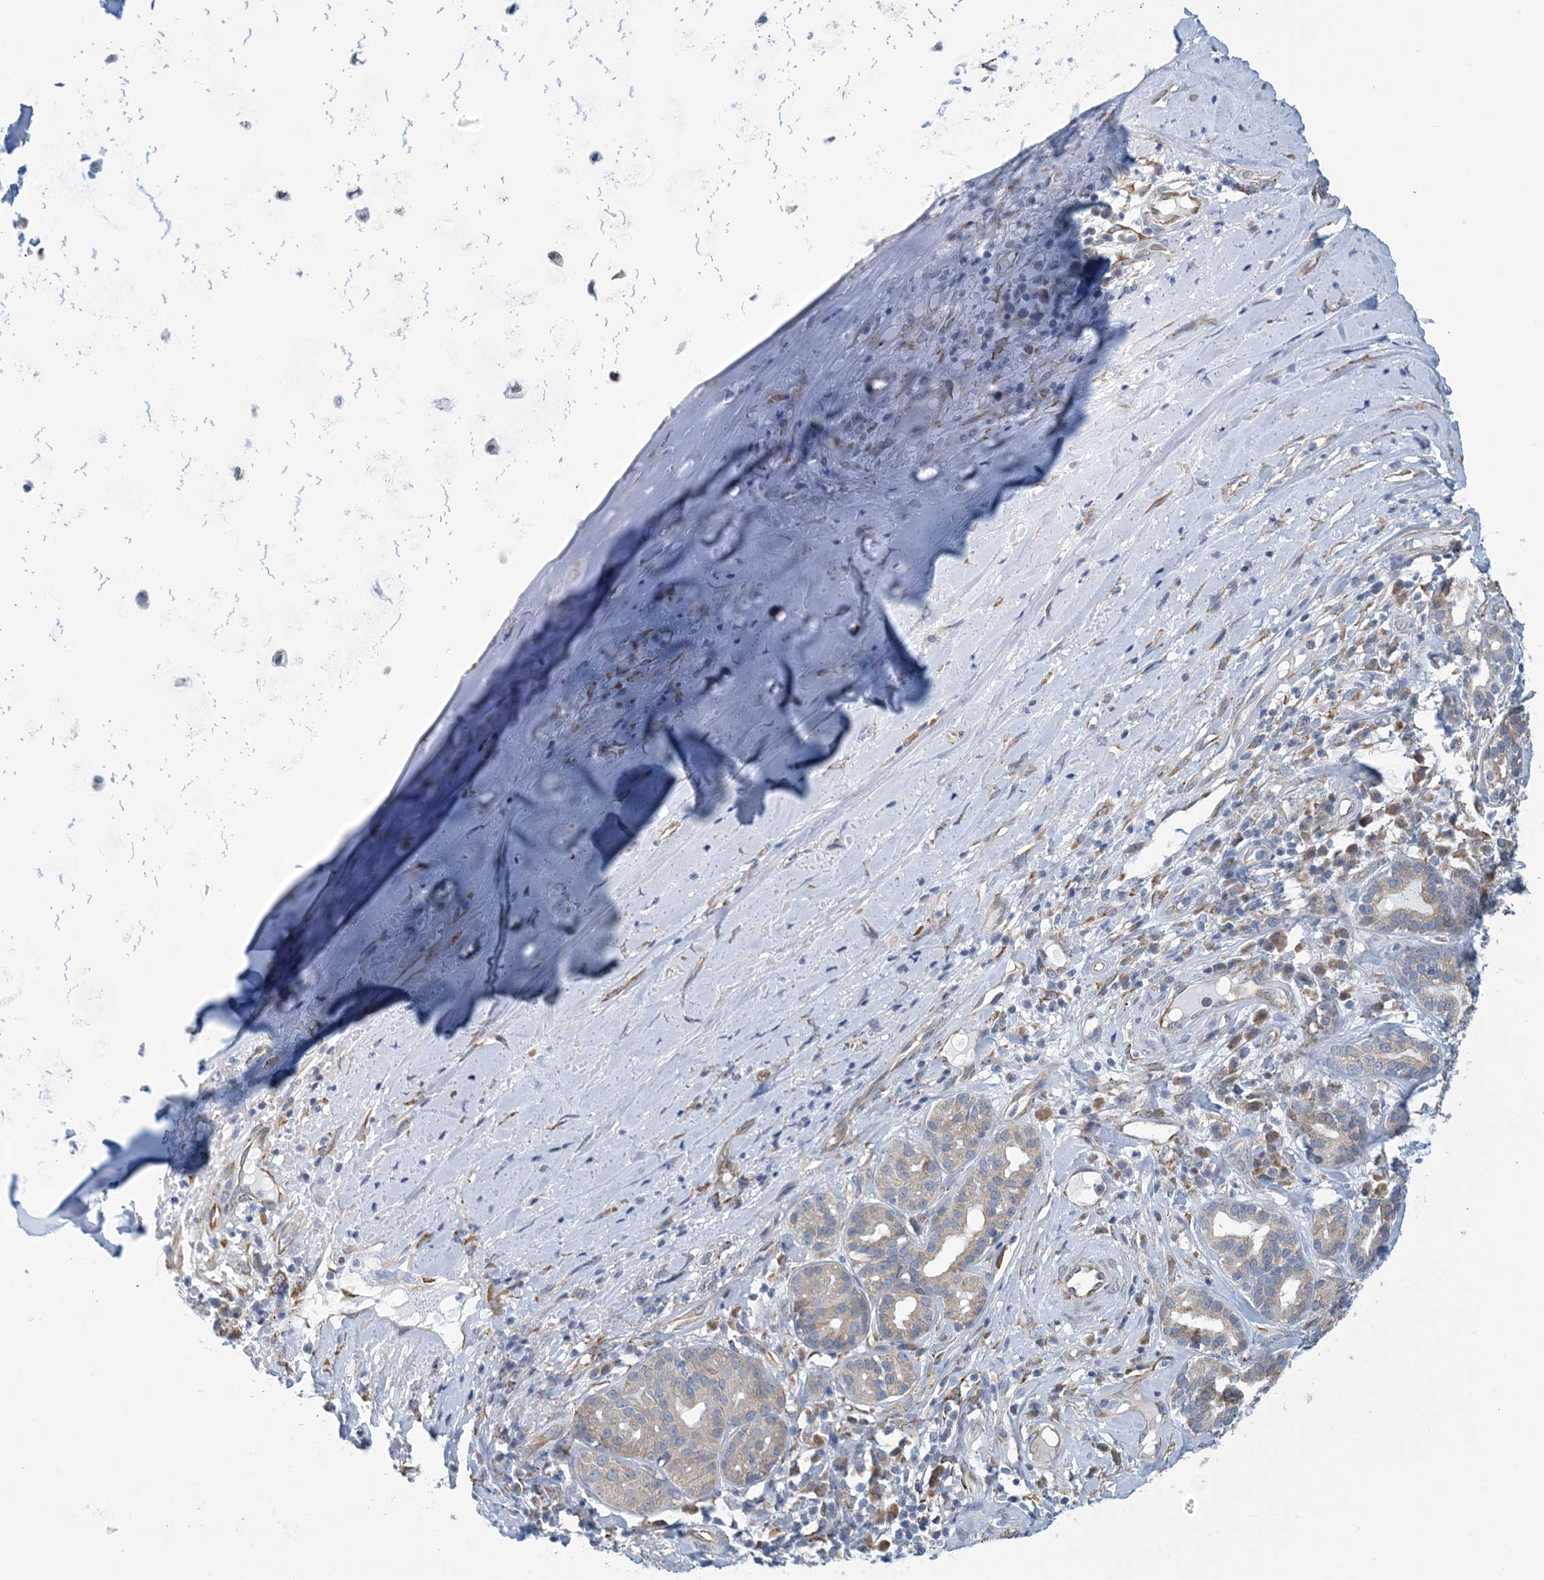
{"staining": {"intensity": "negative", "quantity": "none", "location": "none"}, "tissue": "adipose tissue", "cell_type": "Adipocytes", "image_type": "normal", "snomed": [{"axis": "morphology", "description": "Normal tissue, NOS"}, {"axis": "morphology", "description": "Basal cell carcinoma"}, {"axis": "topography", "description": "Cartilage tissue"}, {"axis": "topography", "description": "Nasopharynx"}, {"axis": "topography", "description": "Oral tissue"}], "caption": "Human adipose tissue stained for a protein using immunohistochemistry reveals no positivity in adipocytes.", "gene": "CCDC14", "patient": {"sex": "female", "age": 77}}